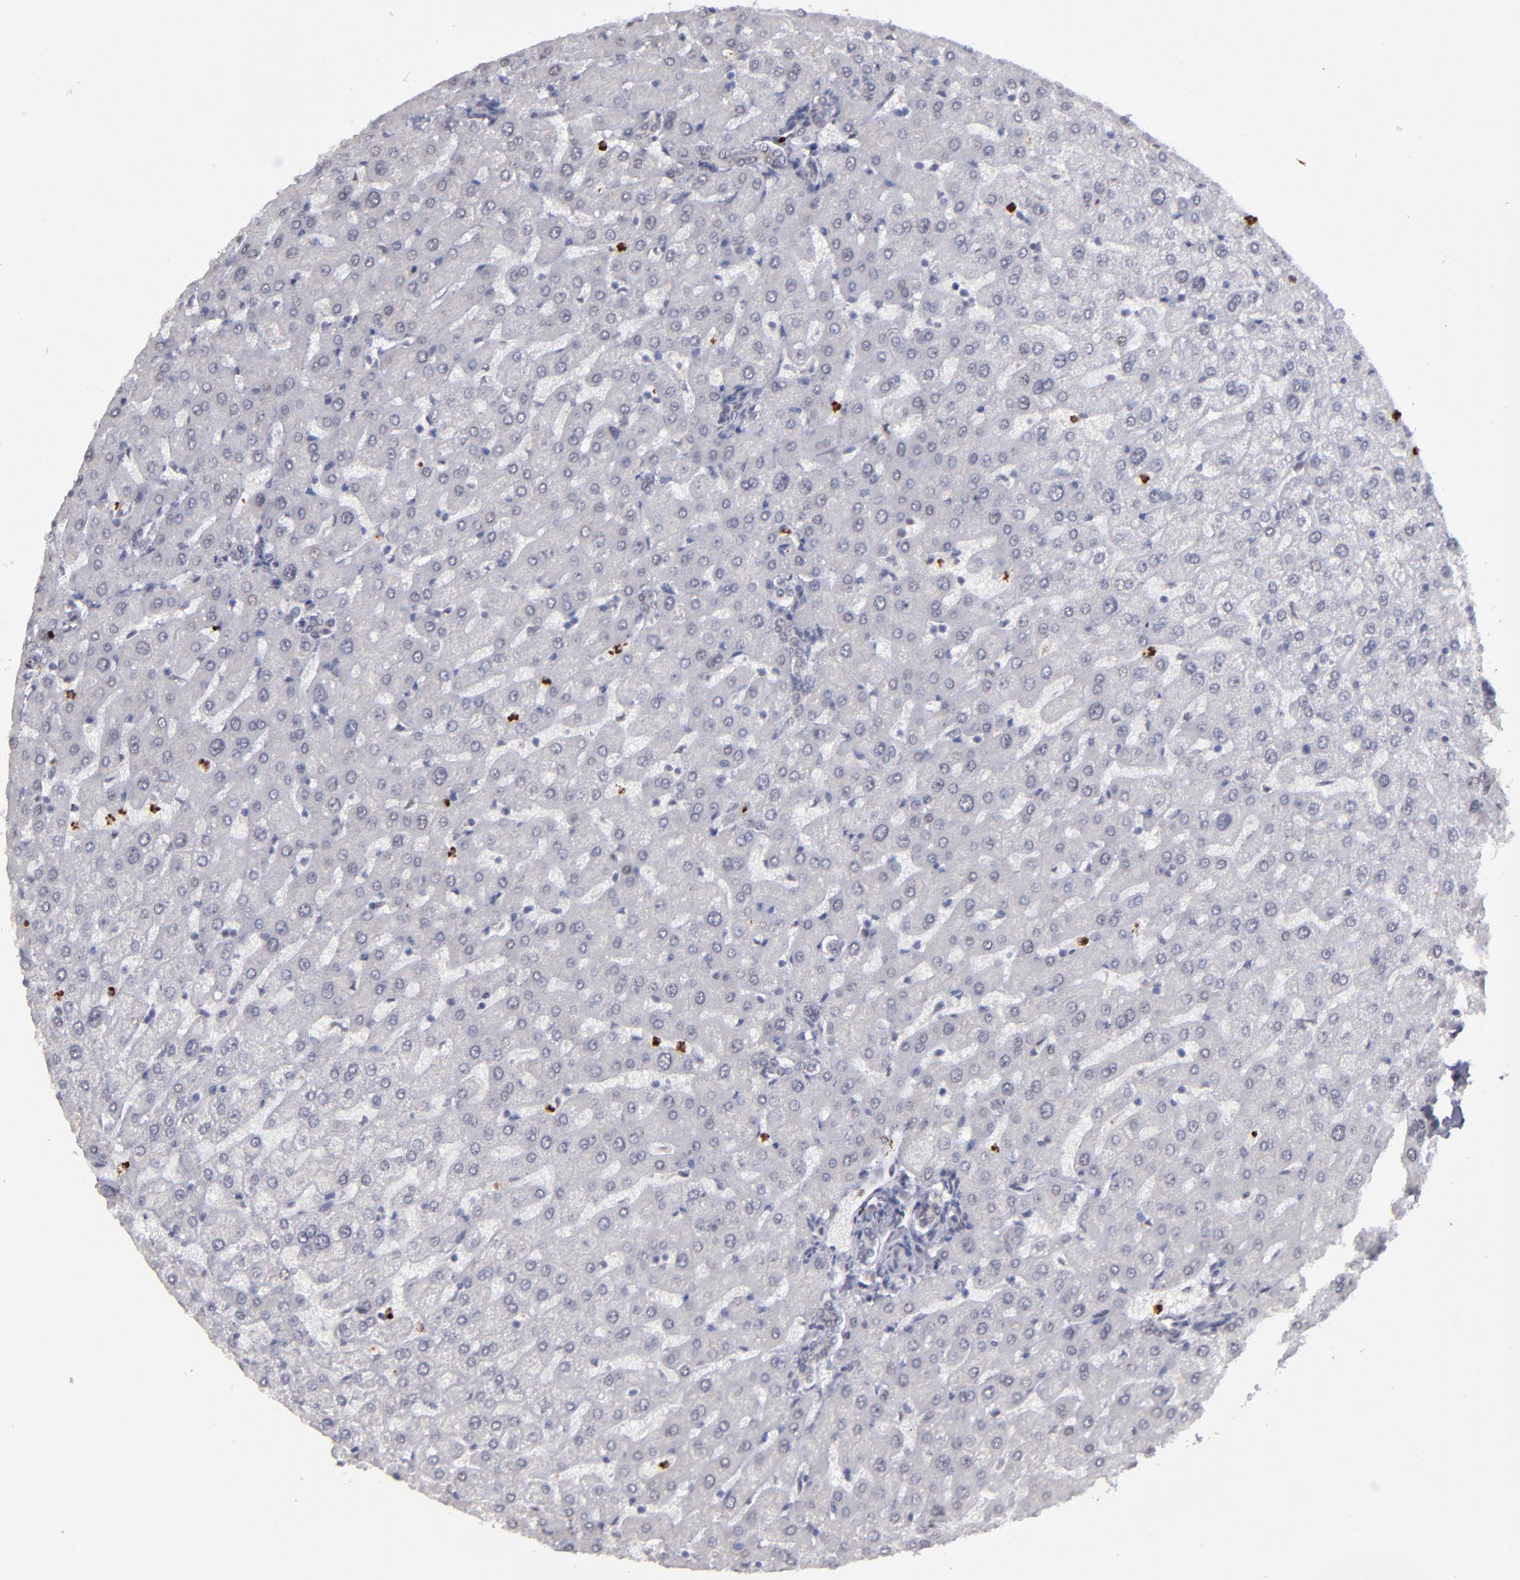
{"staining": {"intensity": "weak", "quantity": "<25%", "location": "cytoplasmic/membranous"}, "tissue": "liver", "cell_type": "Cholangiocytes", "image_type": "normal", "snomed": [{"axis": "morphology", "description": "Normal tissue, NOS"}, {"axis": "morphology", "description": "Fibrosis, NOS"}, {"axis": "topography", "description": "Liver"}], "caption": "DAB immunohistochemical staining of normal human liver demonstrates no significant expression in cholangiocytes.", "gene": "RREB1", "patient": {"sex": "female", "age": 29}}